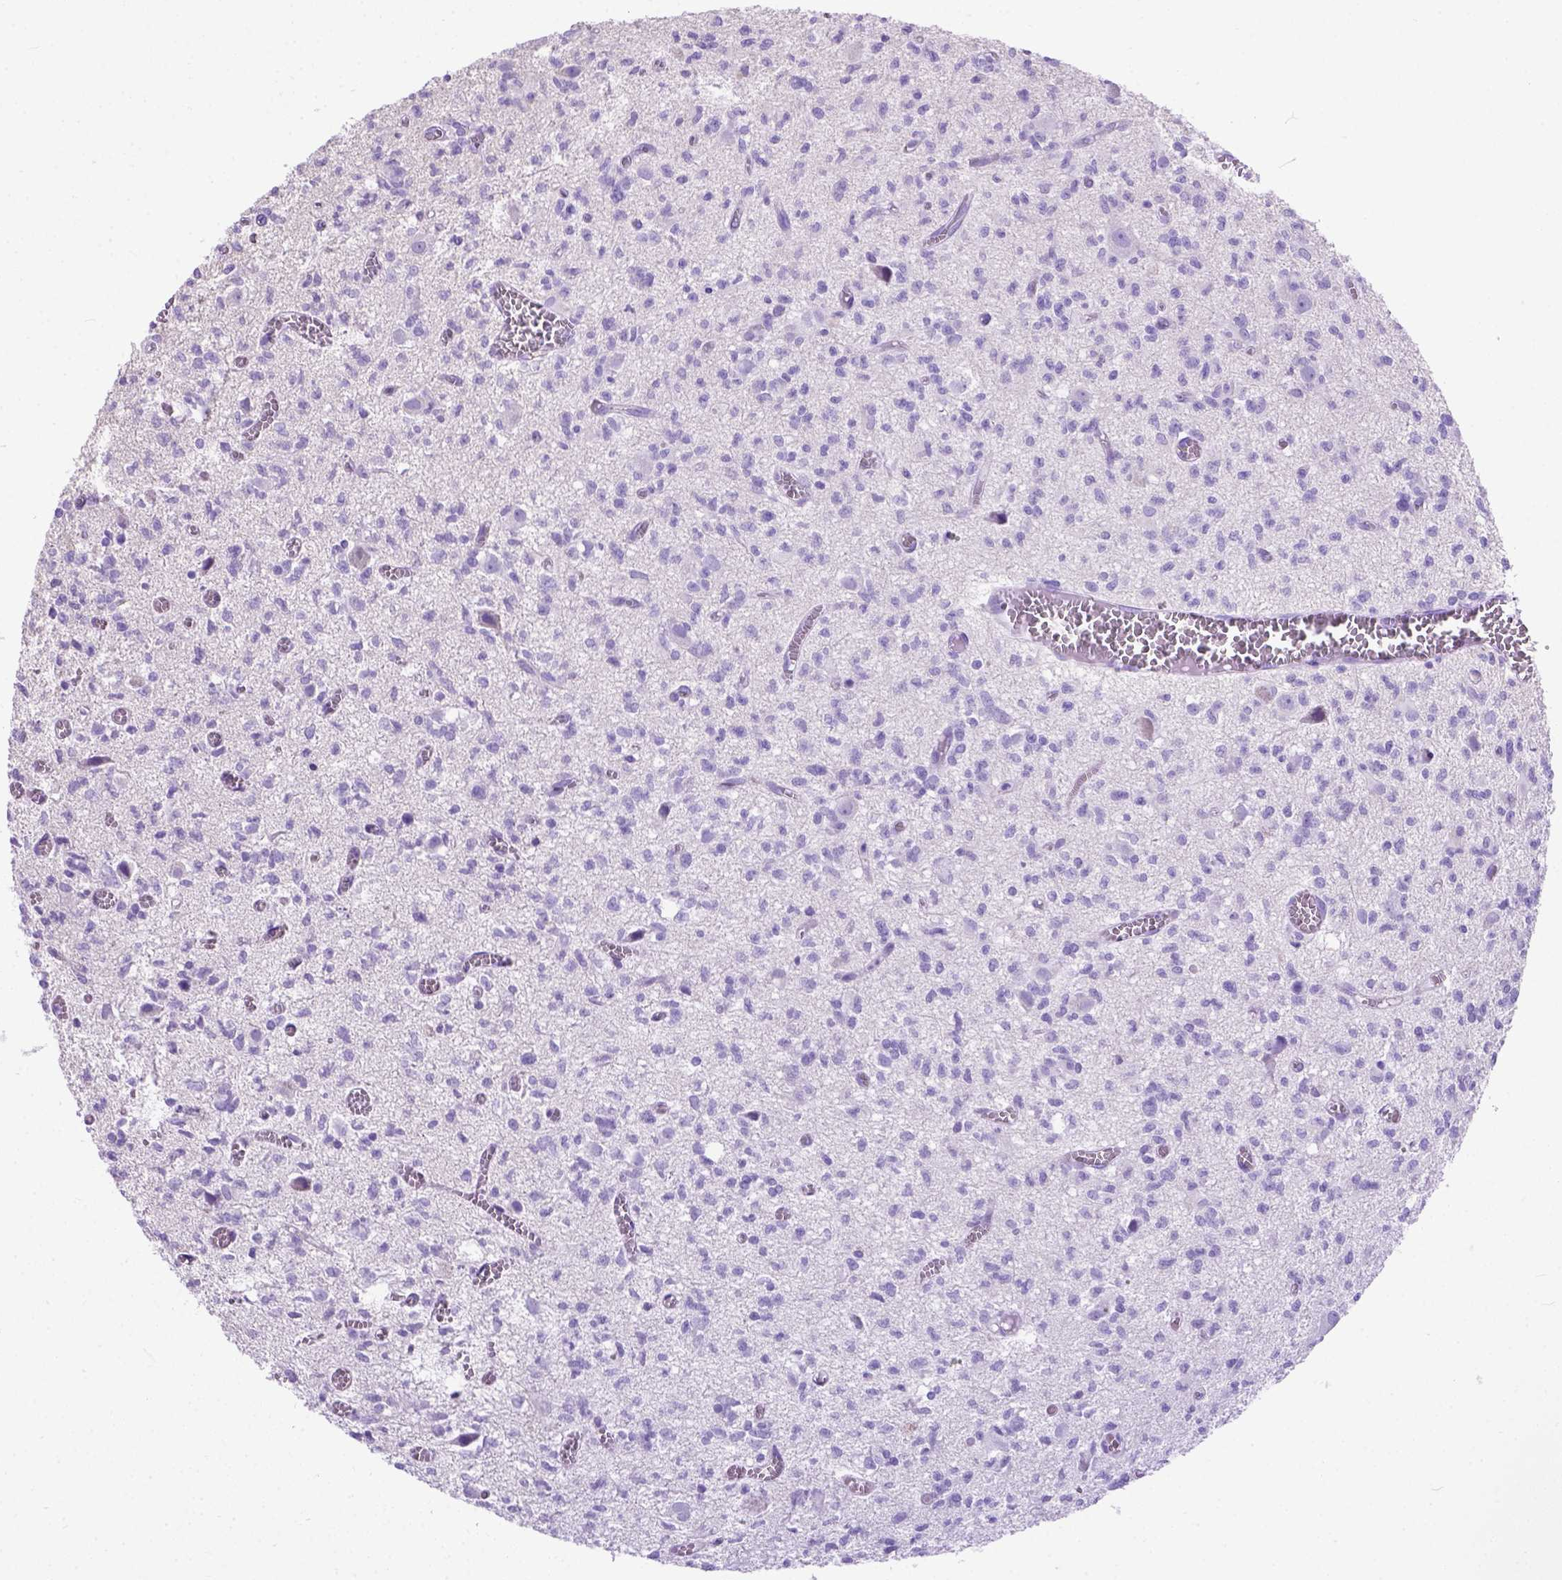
{"staining": {"intensity": "negative", "quantity": "none", "location": "none"}, "tissue": "glioma", "cell_type": "Tumor cells", "image_type": "cancer", "snomed": [{"axis": "morphology", "description": "Glioma, malignant, Low grade"}, {"axis": "topography", "description": "Brain"}], "caption": "Histopathology image shows no protein staining in tumor cells of glioma tissue.", "gene": "ODAD3", "patient": {"sex": "male", "age": 64}}